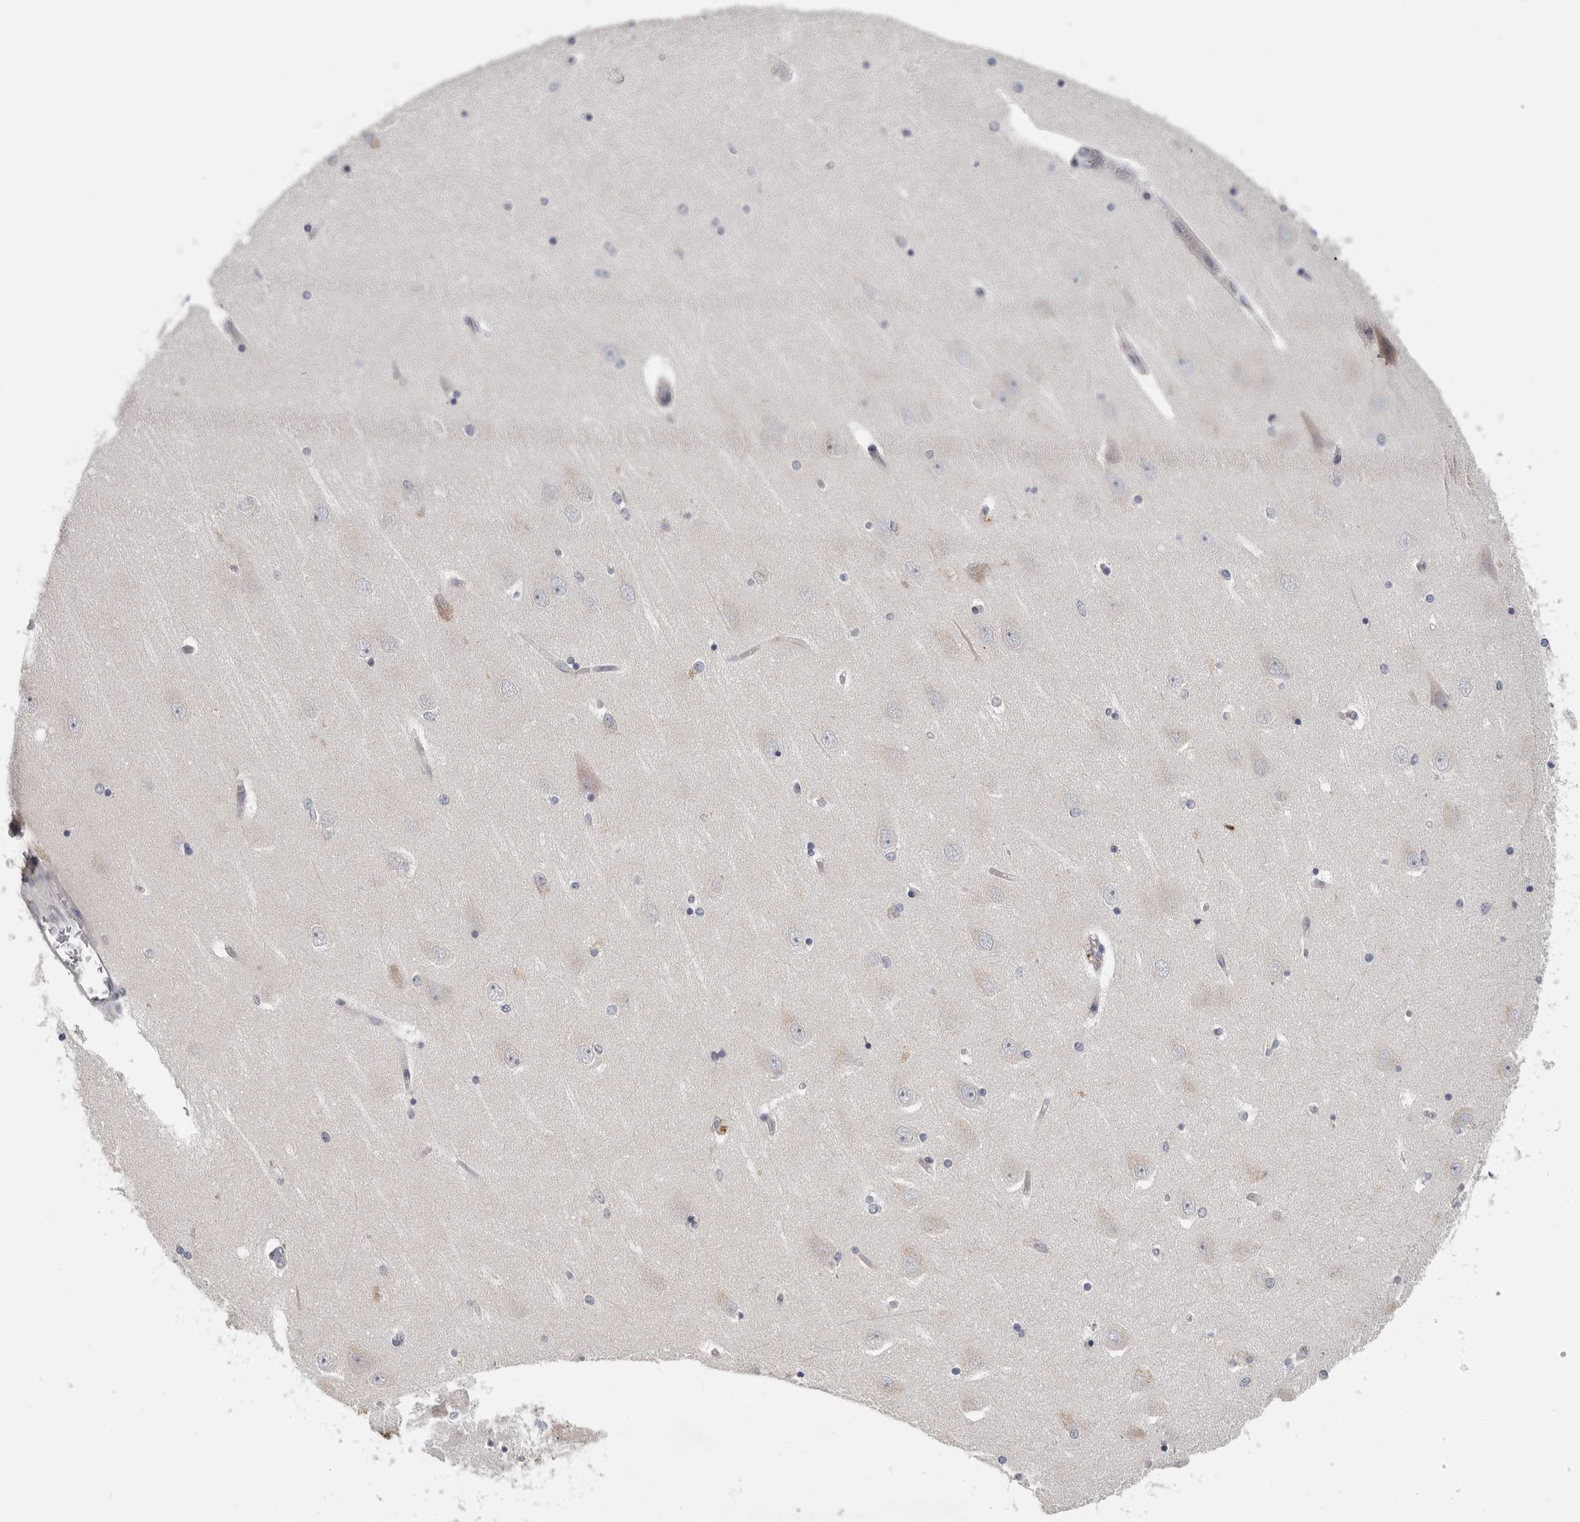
{"staining": {"intensity": "negative", "quantity": "none", "location": "none"}, "tissue": "hippocampus", "cell_type": "Glial cells", "image_type": "normal", "snomed": [{"axis": "morphology", "description": "Normal tissue, NOS"}, {"axis": "topography", "description": "Hippocampus"}], "caption": "Immunohistochemistry image of normal hippocampus stained for a protein (brown), which reveals no staining in glial cells. Brightfield microscopy of IHC stained with DAB (3,3'-diaminobenzidine) (brown) and hematoxylin (blue), captured at high magnification.", "gene": "MGAT1", "patient": {"sex": "female", "age": 54}}